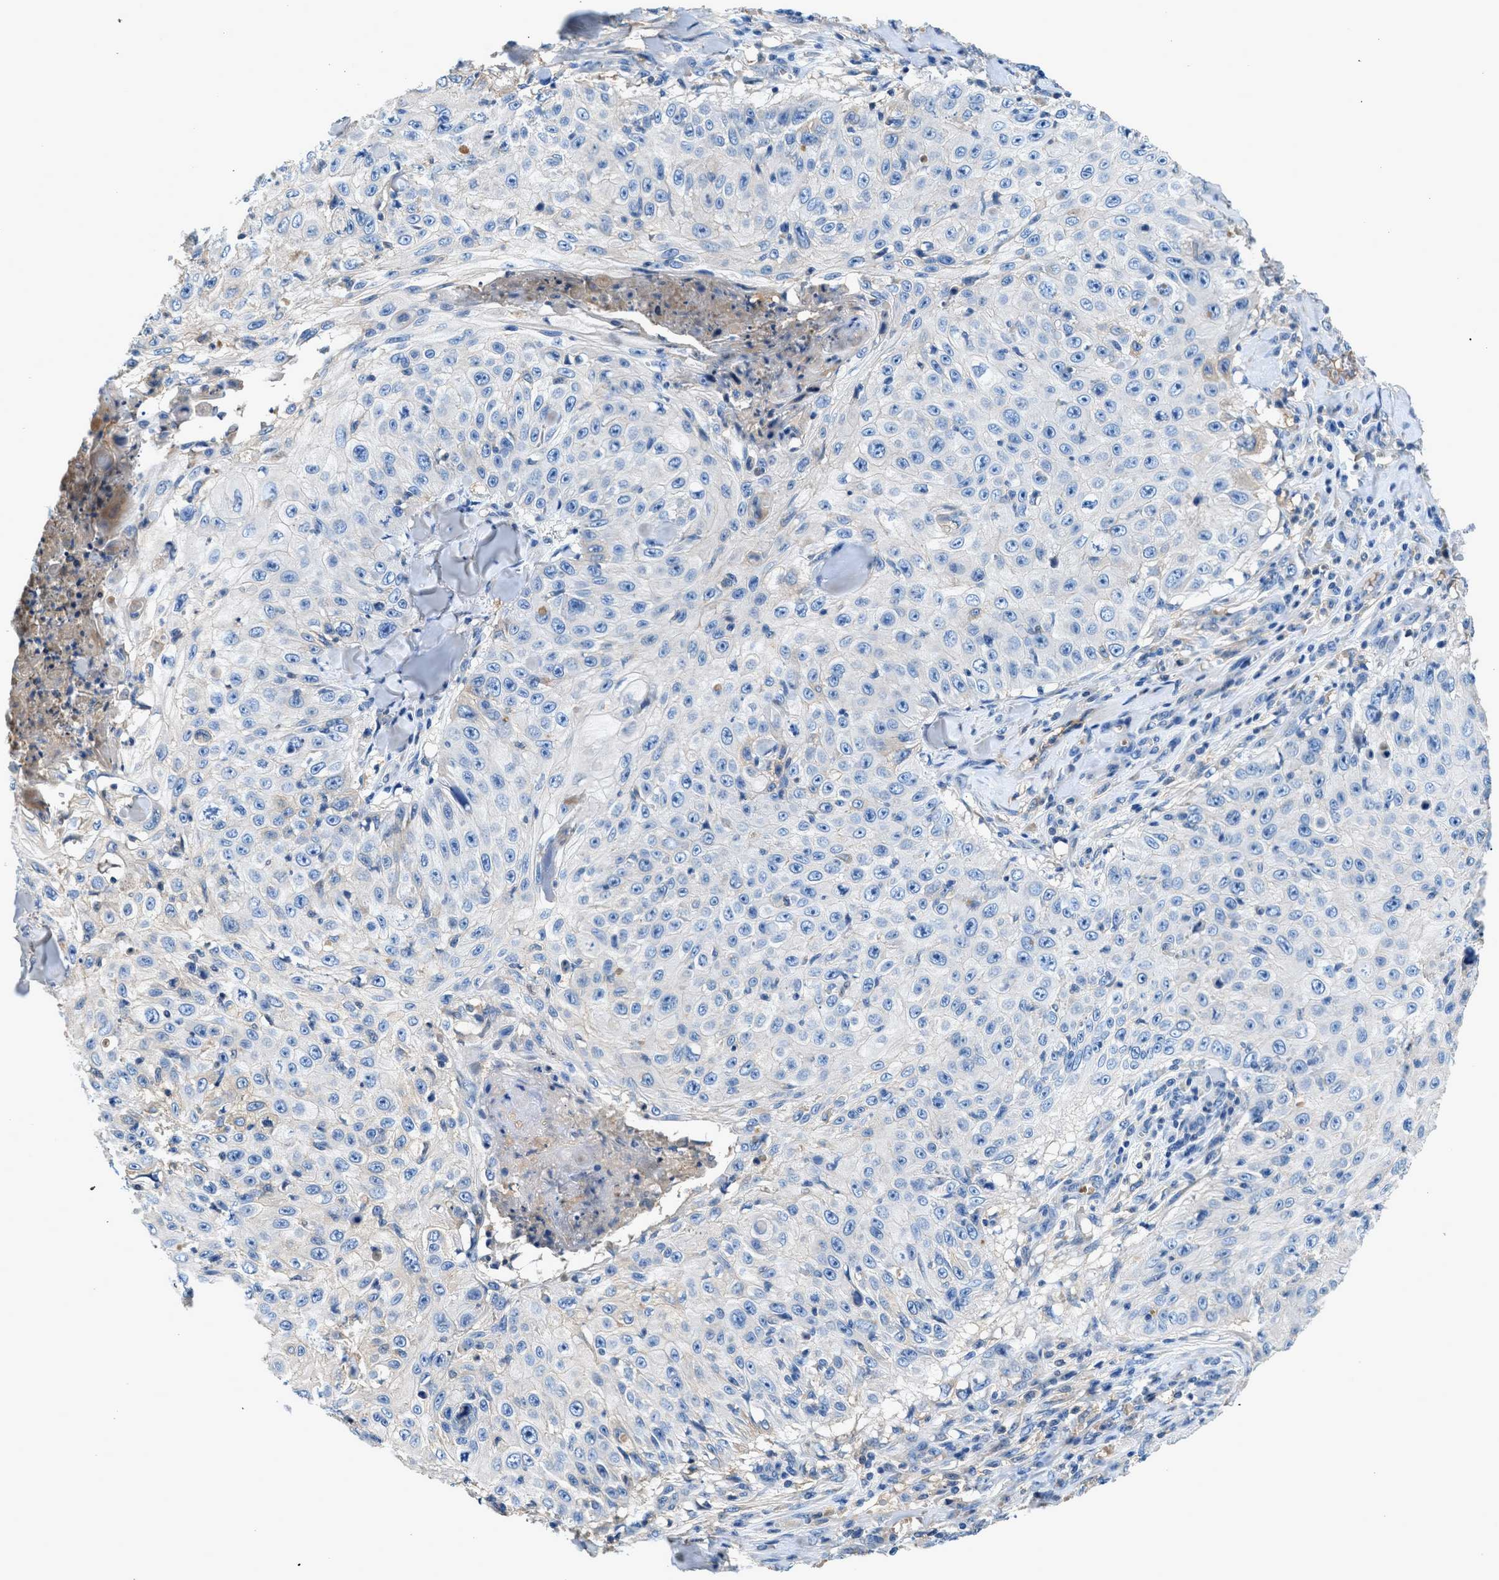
{"staining": {"intensity": "negative", "quantity": "none", "location": "none"}, "tissue": "skin cancer", "cell_type": "Tumor cells", "image_type": "cancer", "snomed": [{"axis": "morphology", "description": "Squamous cell carcinoma, NOS"}, {"axis": "topography", "description": "Skin"}], "caption": "A high-resolution photomicrograph shows immunohistochemistry (IHC) staining of skin squamous cell carcinoma, which reveals no significant positivity in tumor cells. The staining is performed using DAB brown chromogen with nuclei counter-stained in using hematoxylin.", "gene": "RWDD2B", "patient": {"sex": "male", "age": 86}}